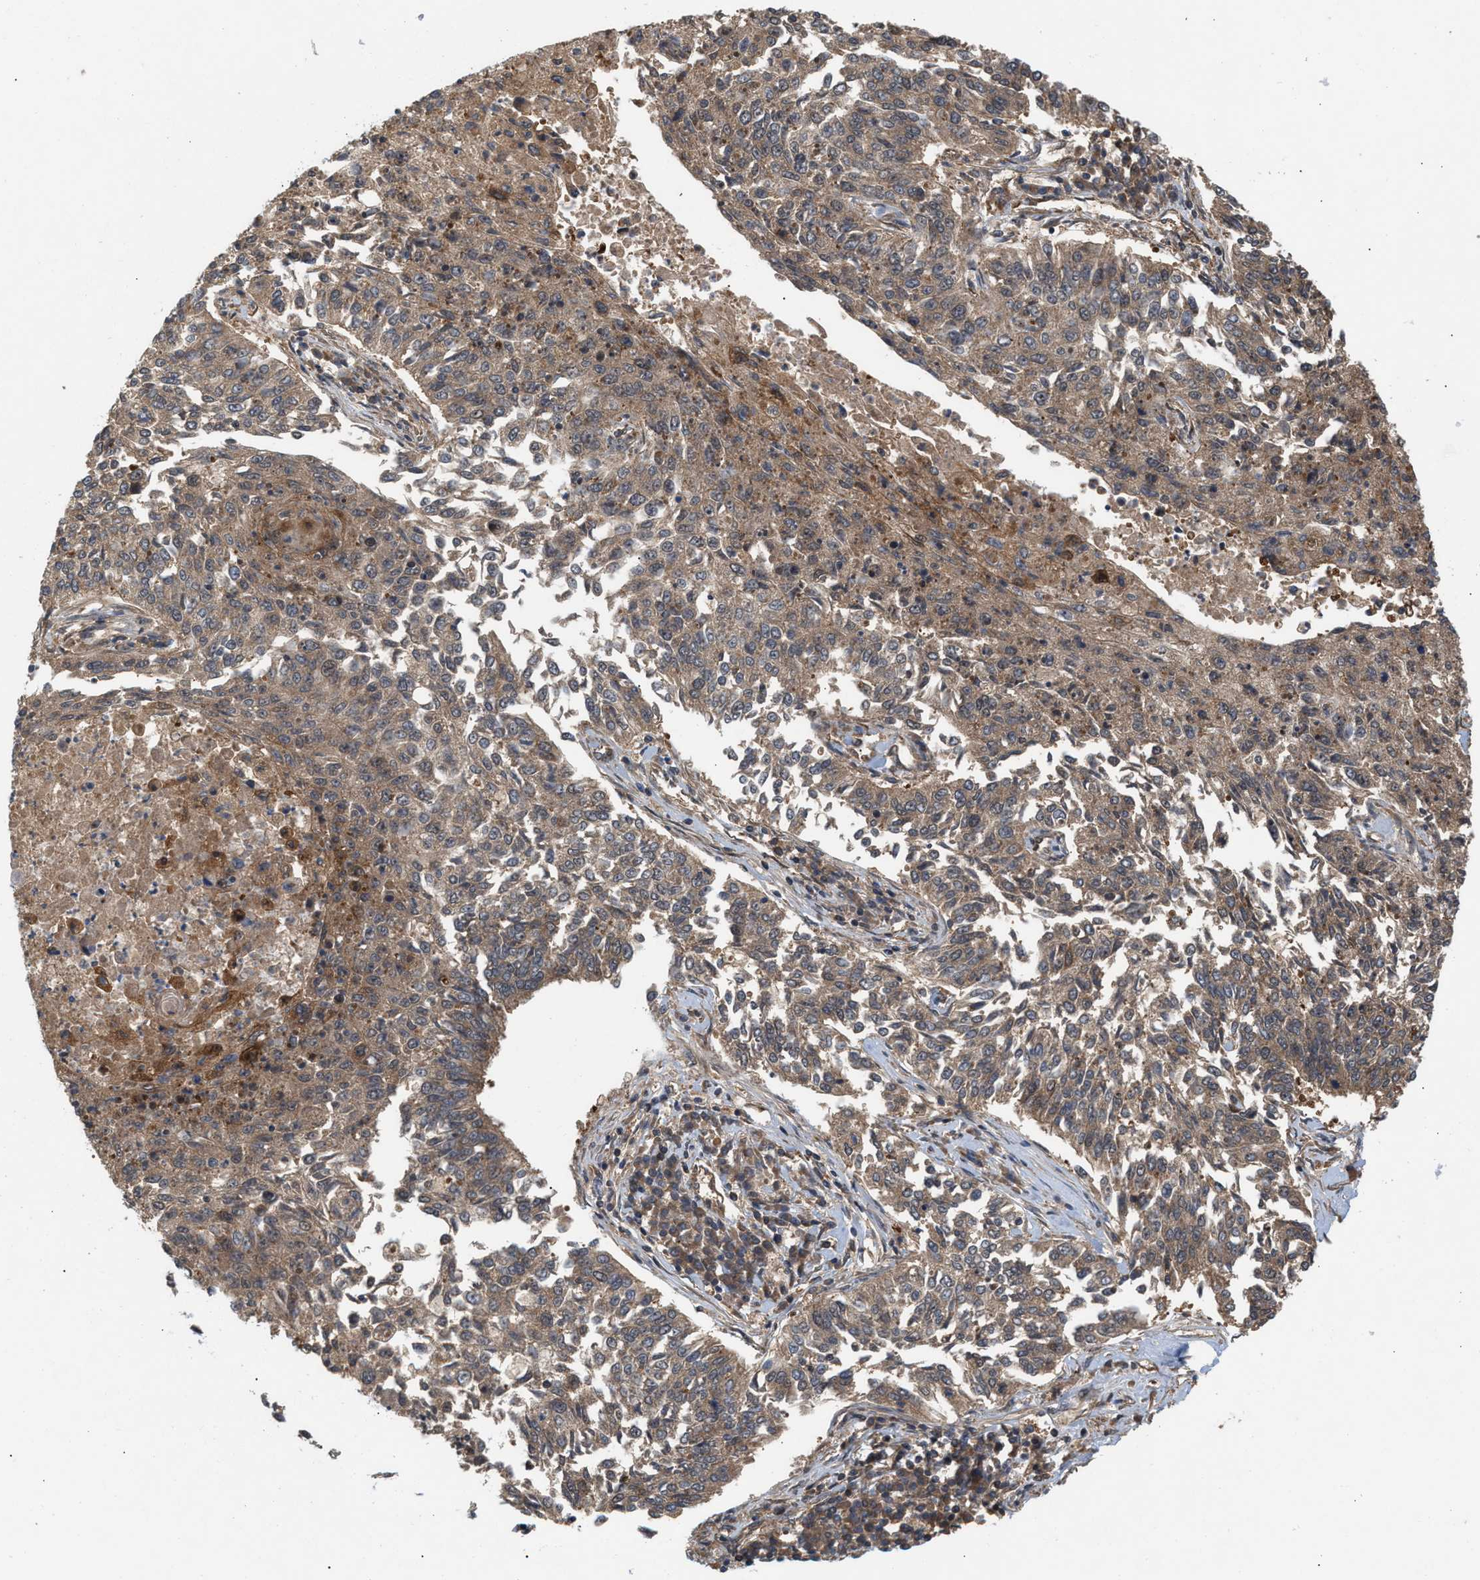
{"staining": {"intensity": "weak", "quantity": ">75%", "location": "cytoplasmic/membranous"}, "tissue": "lung cancer", "cell_type": "Tumor cells", "image_type": "cancer", "snomed": [{"axis": "morphology", "description": "Normal tissue, NOS"}, {"axis": "morphology", "description": "Squamous cell carcinoma, NOS"}, {"axis": "topography", "description": "Cartilage tissue"}, {"axis": "topography", "description": "Bronchus"}, {"axis": "topography", "description": "Lung"}], "caption": "The histopathology image demonstrates immunohistochemical staining of lung squamous cell carcinoma. There is weak cytoplasmic/membranous staining is seen in about >75% of tumor cells. (IHC, brightfield microscopy, high magnification).", "gene": "GLOD4", "patient": {"sex": "female", "age": 49}}